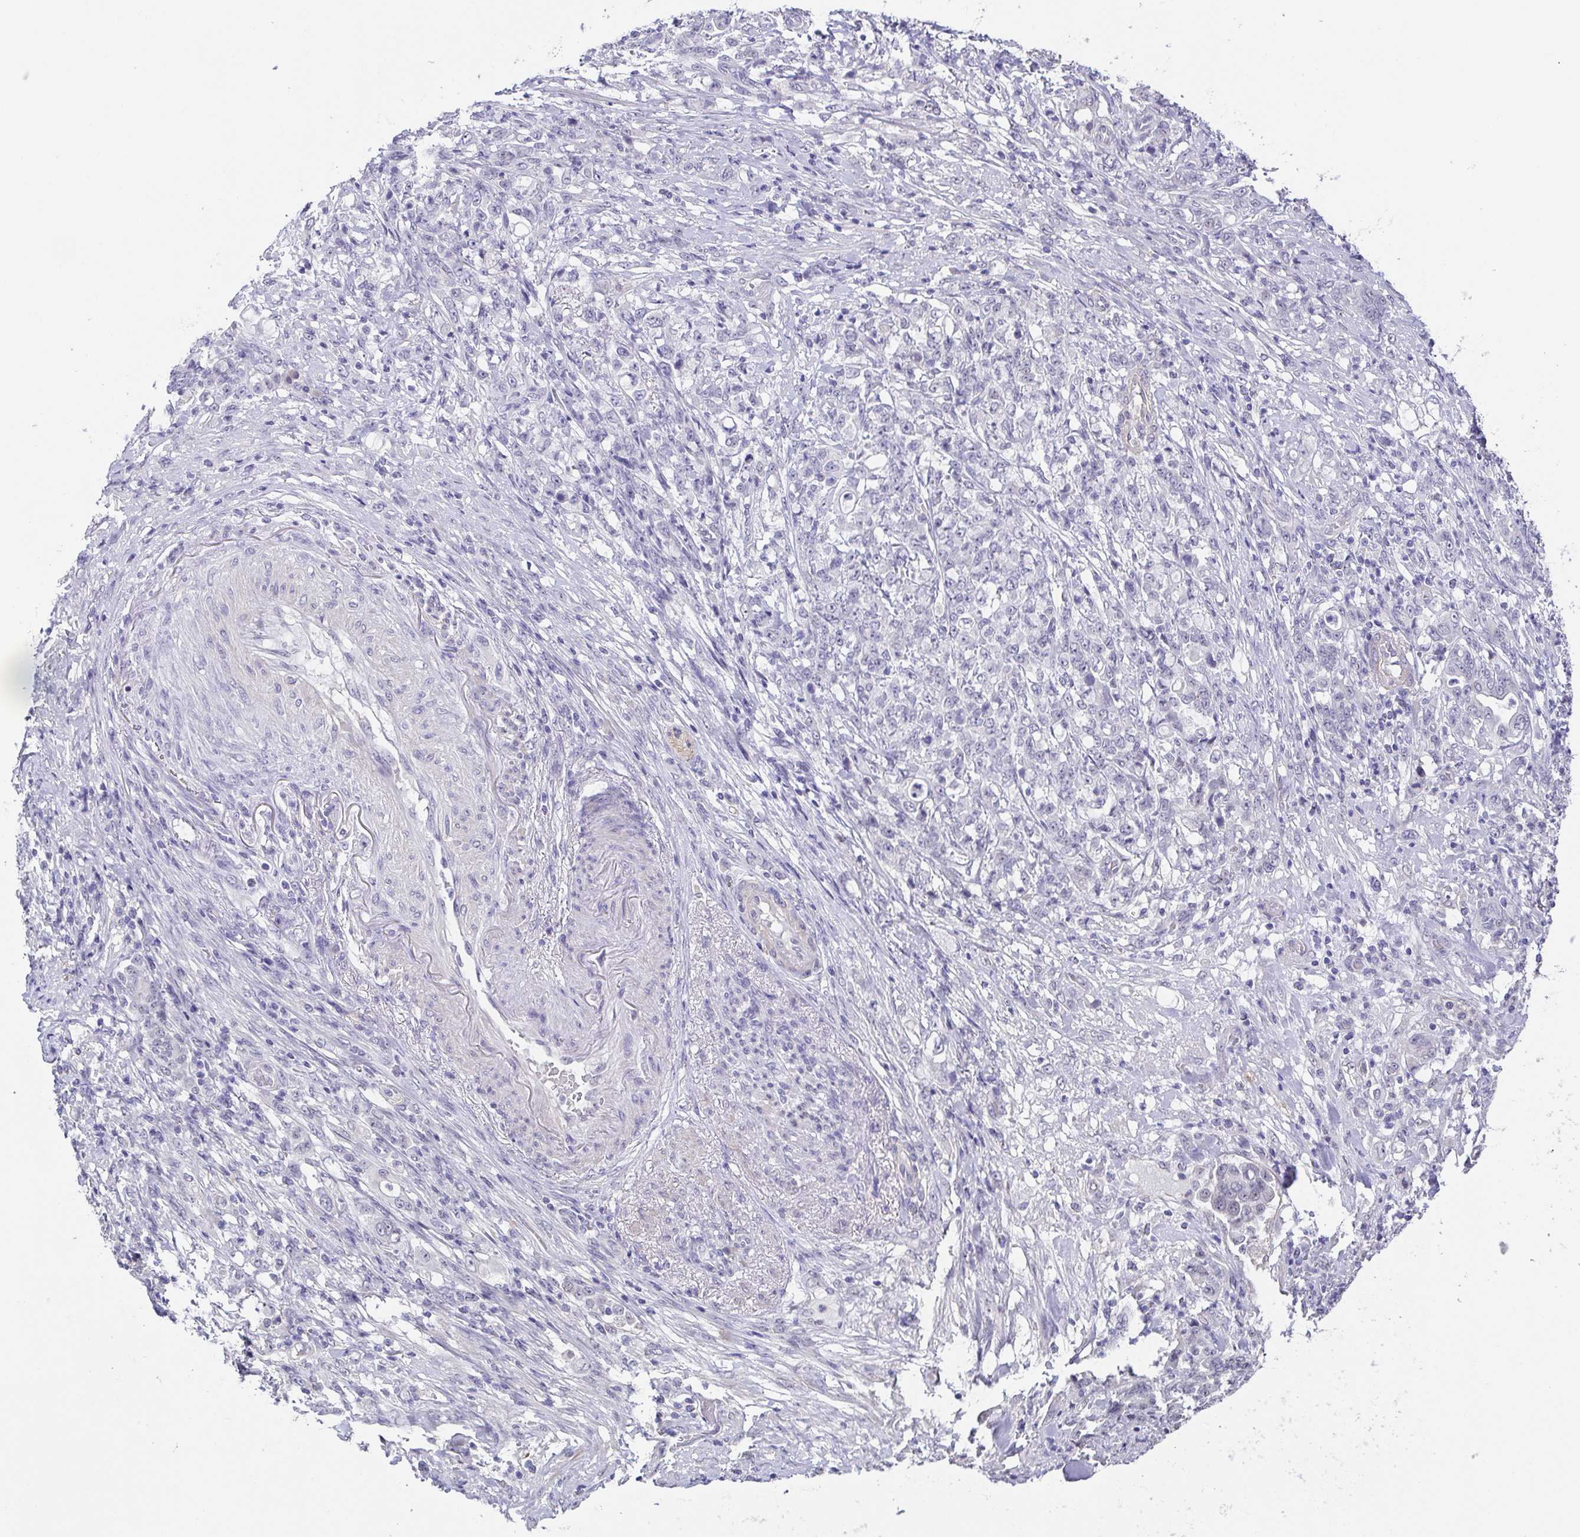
{"staining": {"intensity": "negative", "quantity": "none", "location": "none"}, "tissue": "stomach cancer", "cell_type": "Tumor cells", "image_type": "cancer", "snomed": [{"axis": "morphology", "description": "Adenocarcinoma, NOS"}, {"axis": "topography", "description": "Stomach"}], "caption": "Tumor cells show no significant expression in adenocarcinoma (stomach).", "gene": "NEFH", "patient": {"sex": "female", "age": 79}}